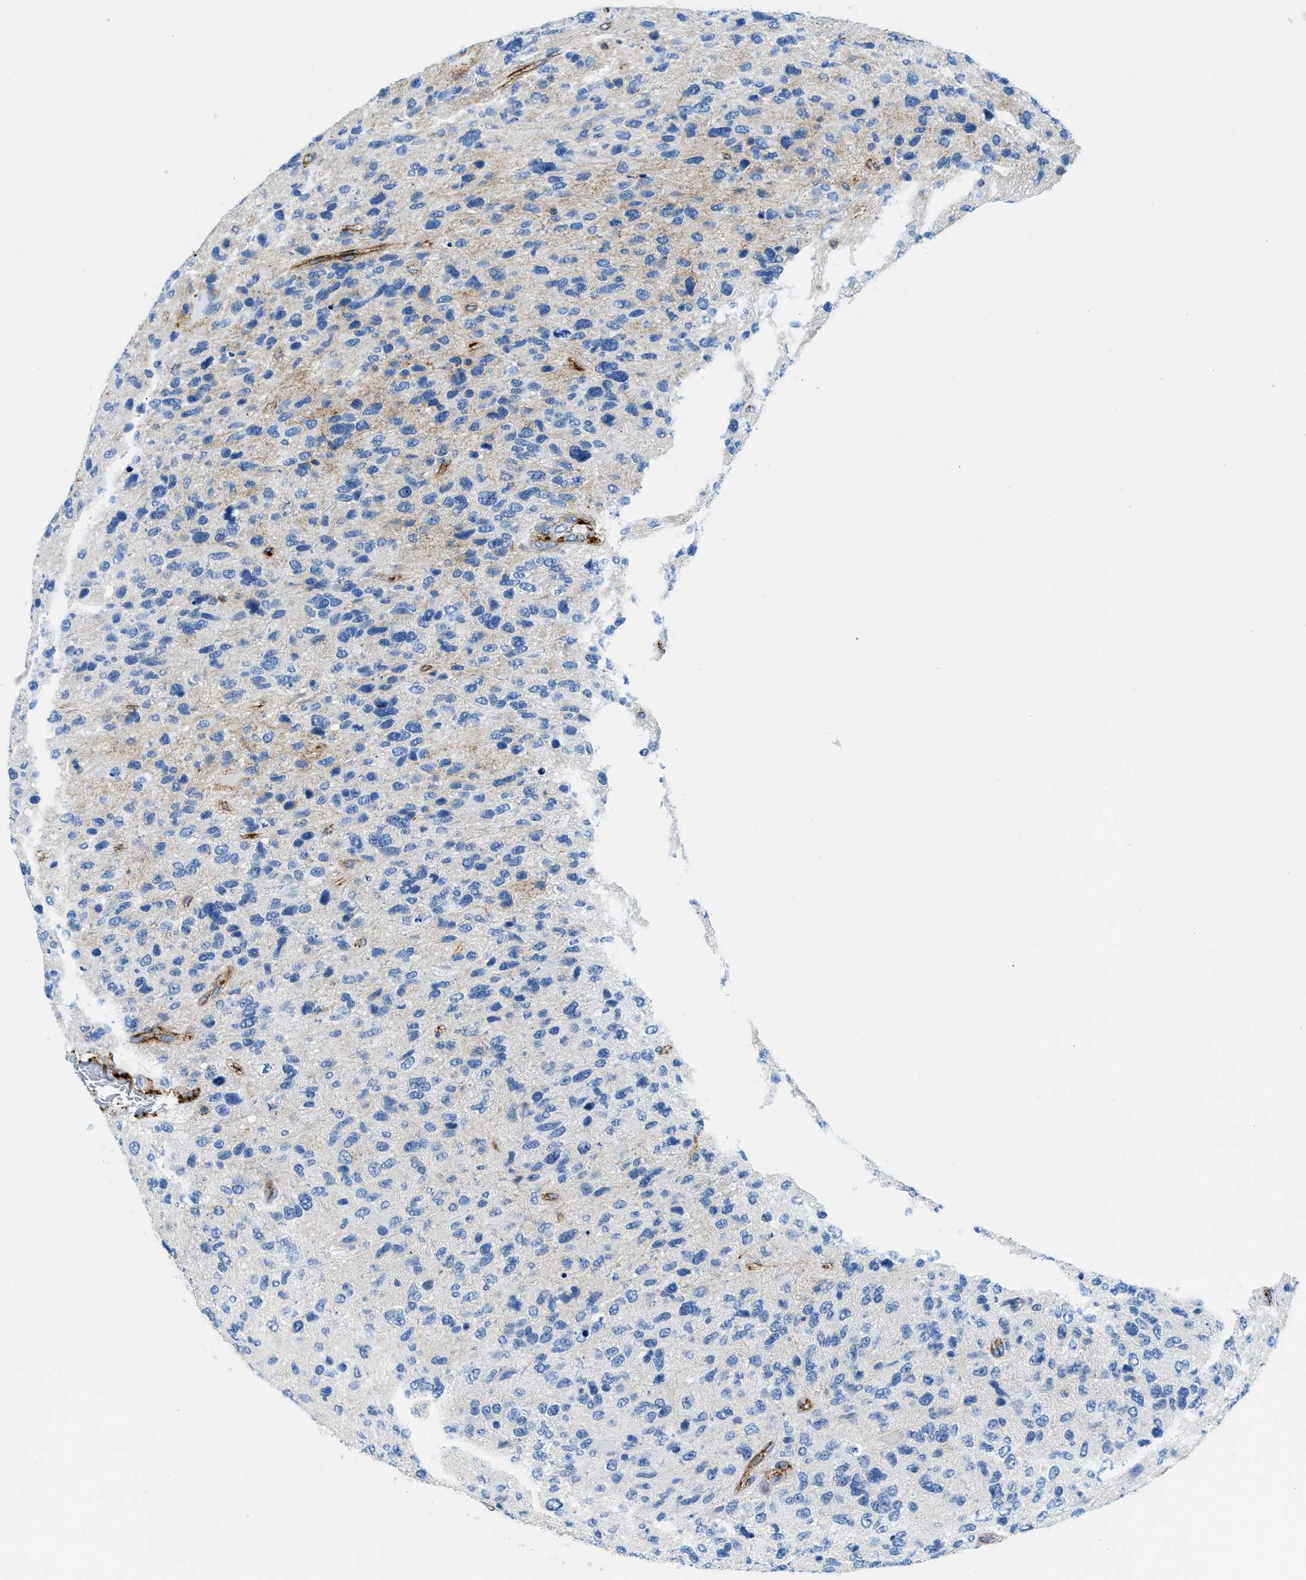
{"staining": {"intensity": "weak", "quantity": "<25%", "location": "cytoplasmic/membranous"}, "tissue": "glioma", "cell_type": "Tumor cells", "image_type": "cancer", "snomed": [{"axis": "morphology", "description": "Glioma, malignant, High grade"}, {"axis": "topography", "description": "Brain"}], "caption": "Immunohistochemistry (IHC) photomicrograph of glioma stained for a protein (brown), which reveals no positivity in tumor cells. (IHC, brightfield microscopy, high magnification).", "gene": "CUTA", "patient": {"sex": "female", "age": 58}}